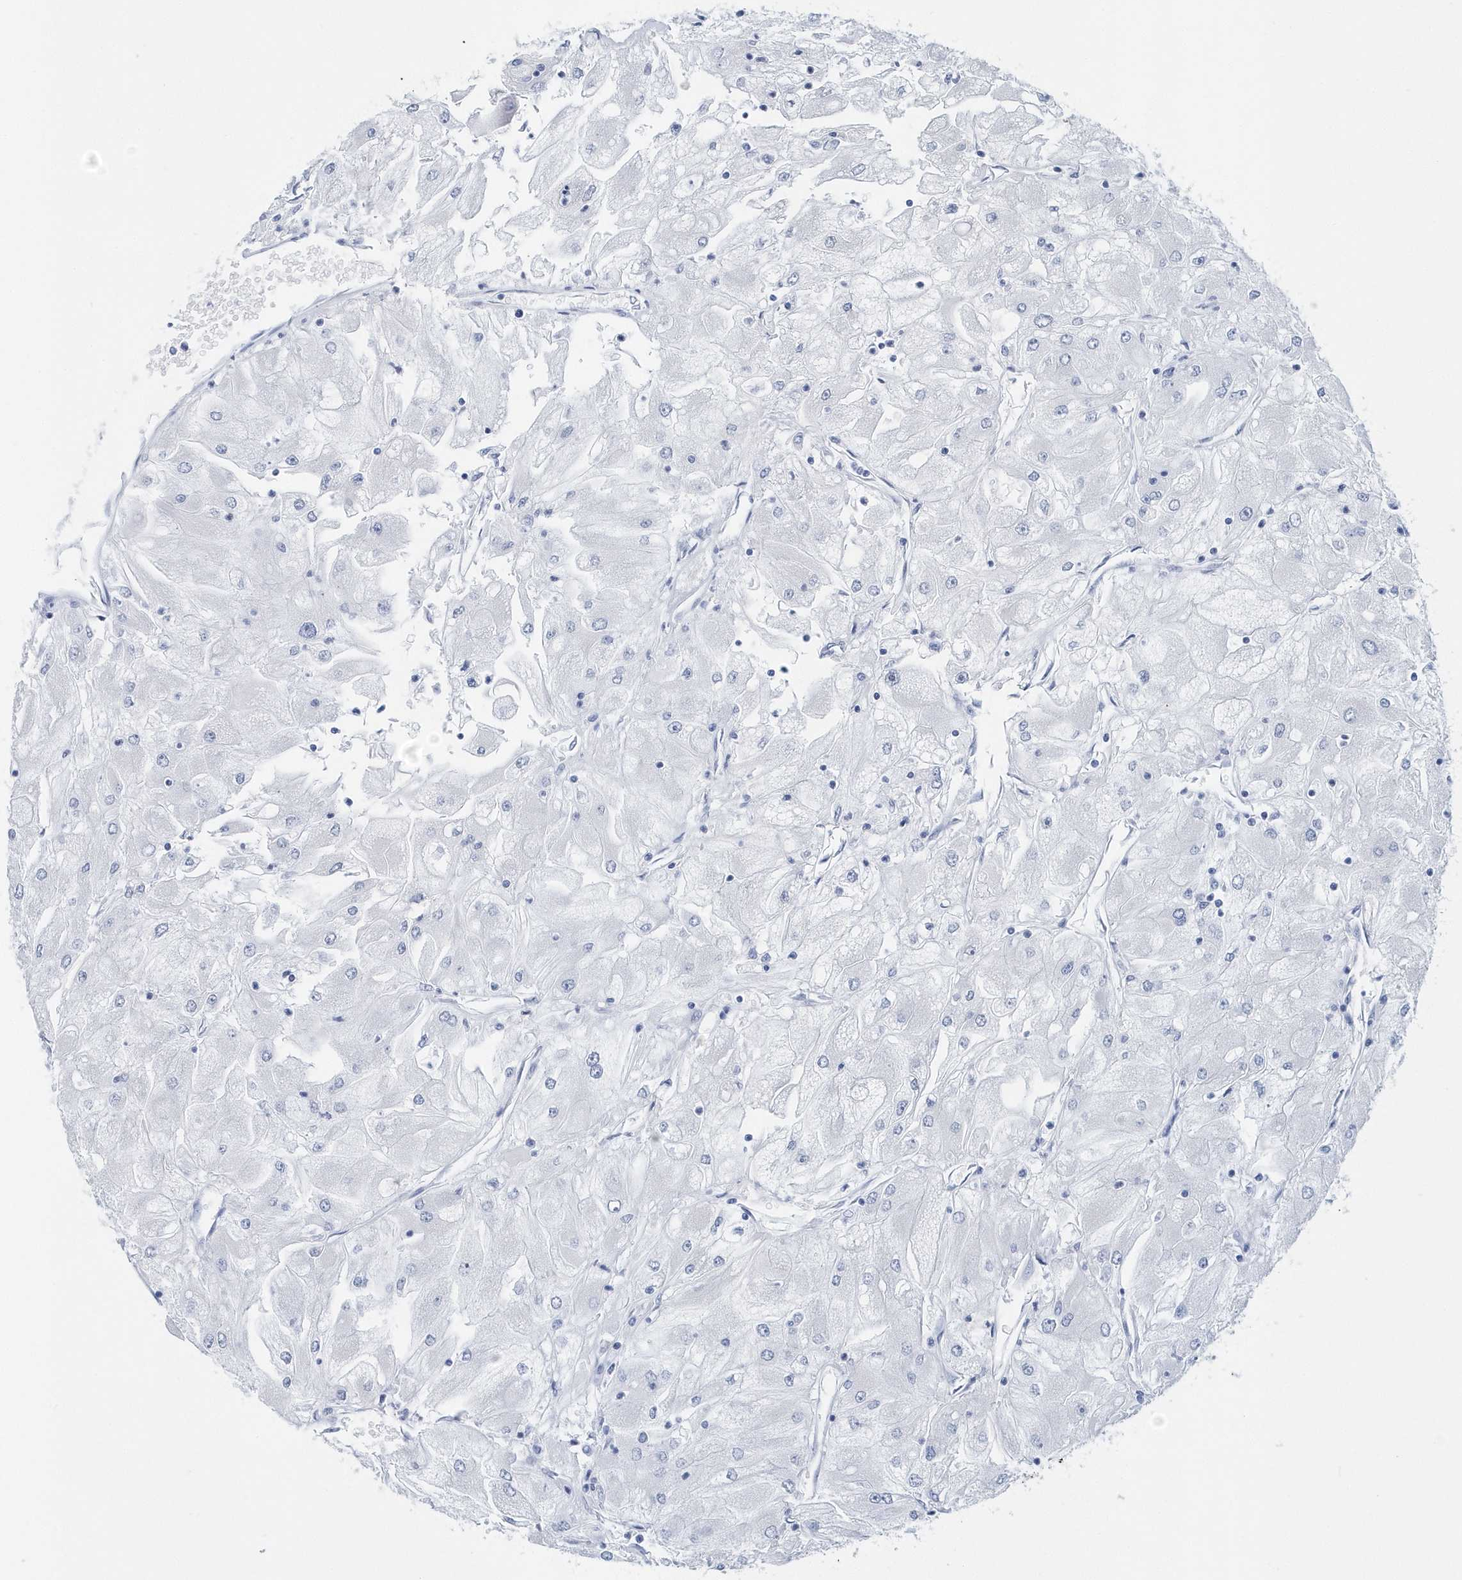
{"staining": {"intensity": "negative", "quantity": "none", "location": "none"}, "tissue": "renal cancer", "cell_type": "Tumor cells", "image_type": "cancer", "snomed": [{"axis": "morphology", "description": "Adenocarcinoma, NOS"}, {"axis": "topography", "description": "Kidney"}], "caption": "Tumor cells are negative for protein expression in human renal cancer.", "gene": "PTPRO", "patient": {"sex": "male", "age": 80}}